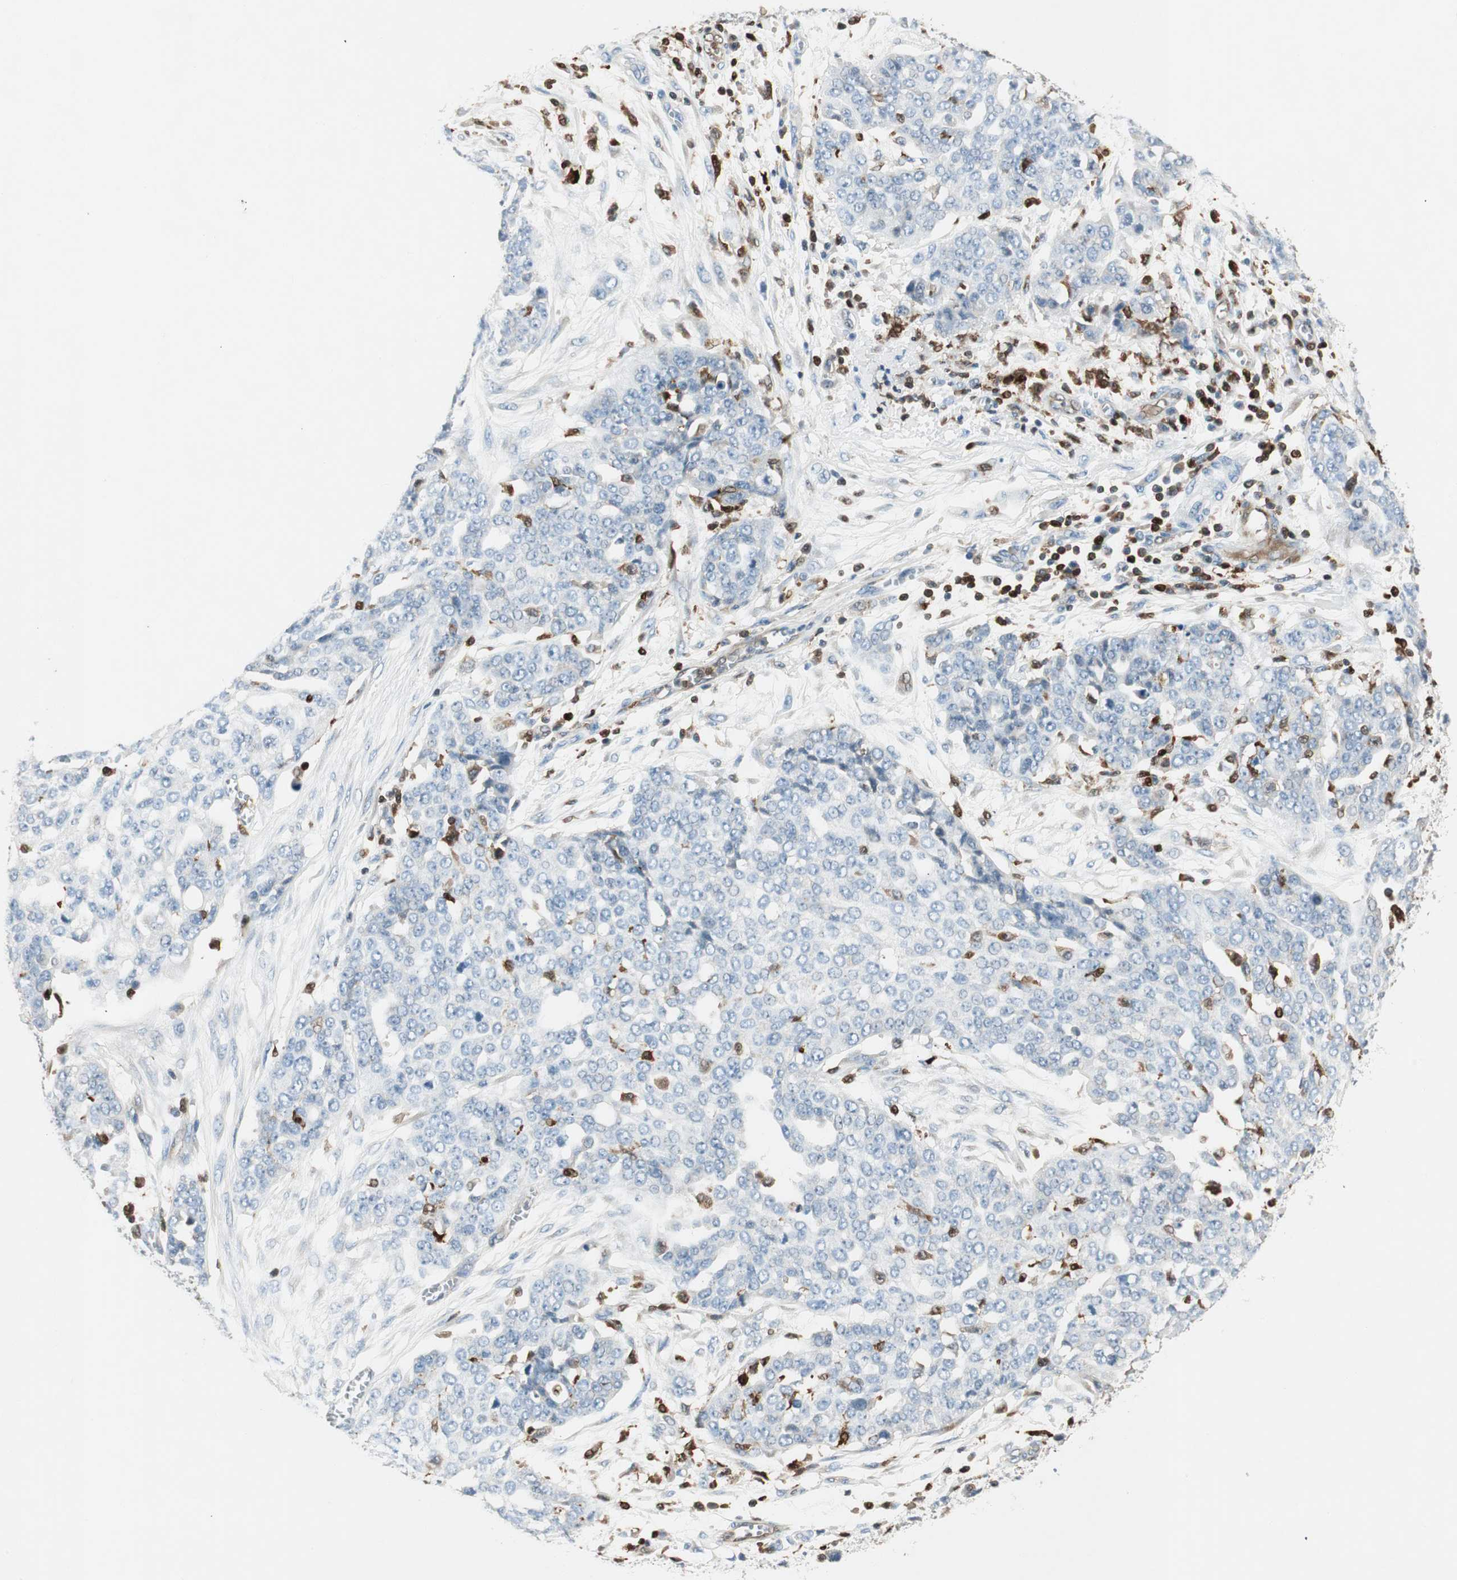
{"staining": {"intensity": "negative", "quantity": "none", "location": "none"}, "tissue": "ovarian cancer", "cell_type": "Tumor cells", "image_type": "cancer", "snomed": [{"axis": "morphology", "description": "Cystadenocarcinoma, serous, NOS"}, {"axis": "topography", "description": "Soft tissue"}, {"axis": "topography", "description": "Ovary"}], "caption": "An image of ovarian serous cystadenocarcinoma stained for a protein displays no brown staining in tumor cells. (Brightfield microscopy of DAB immunohistochemistry at high magnification).", "gene": "COTL1", "patient": {"sex": "female", "age": 57}}